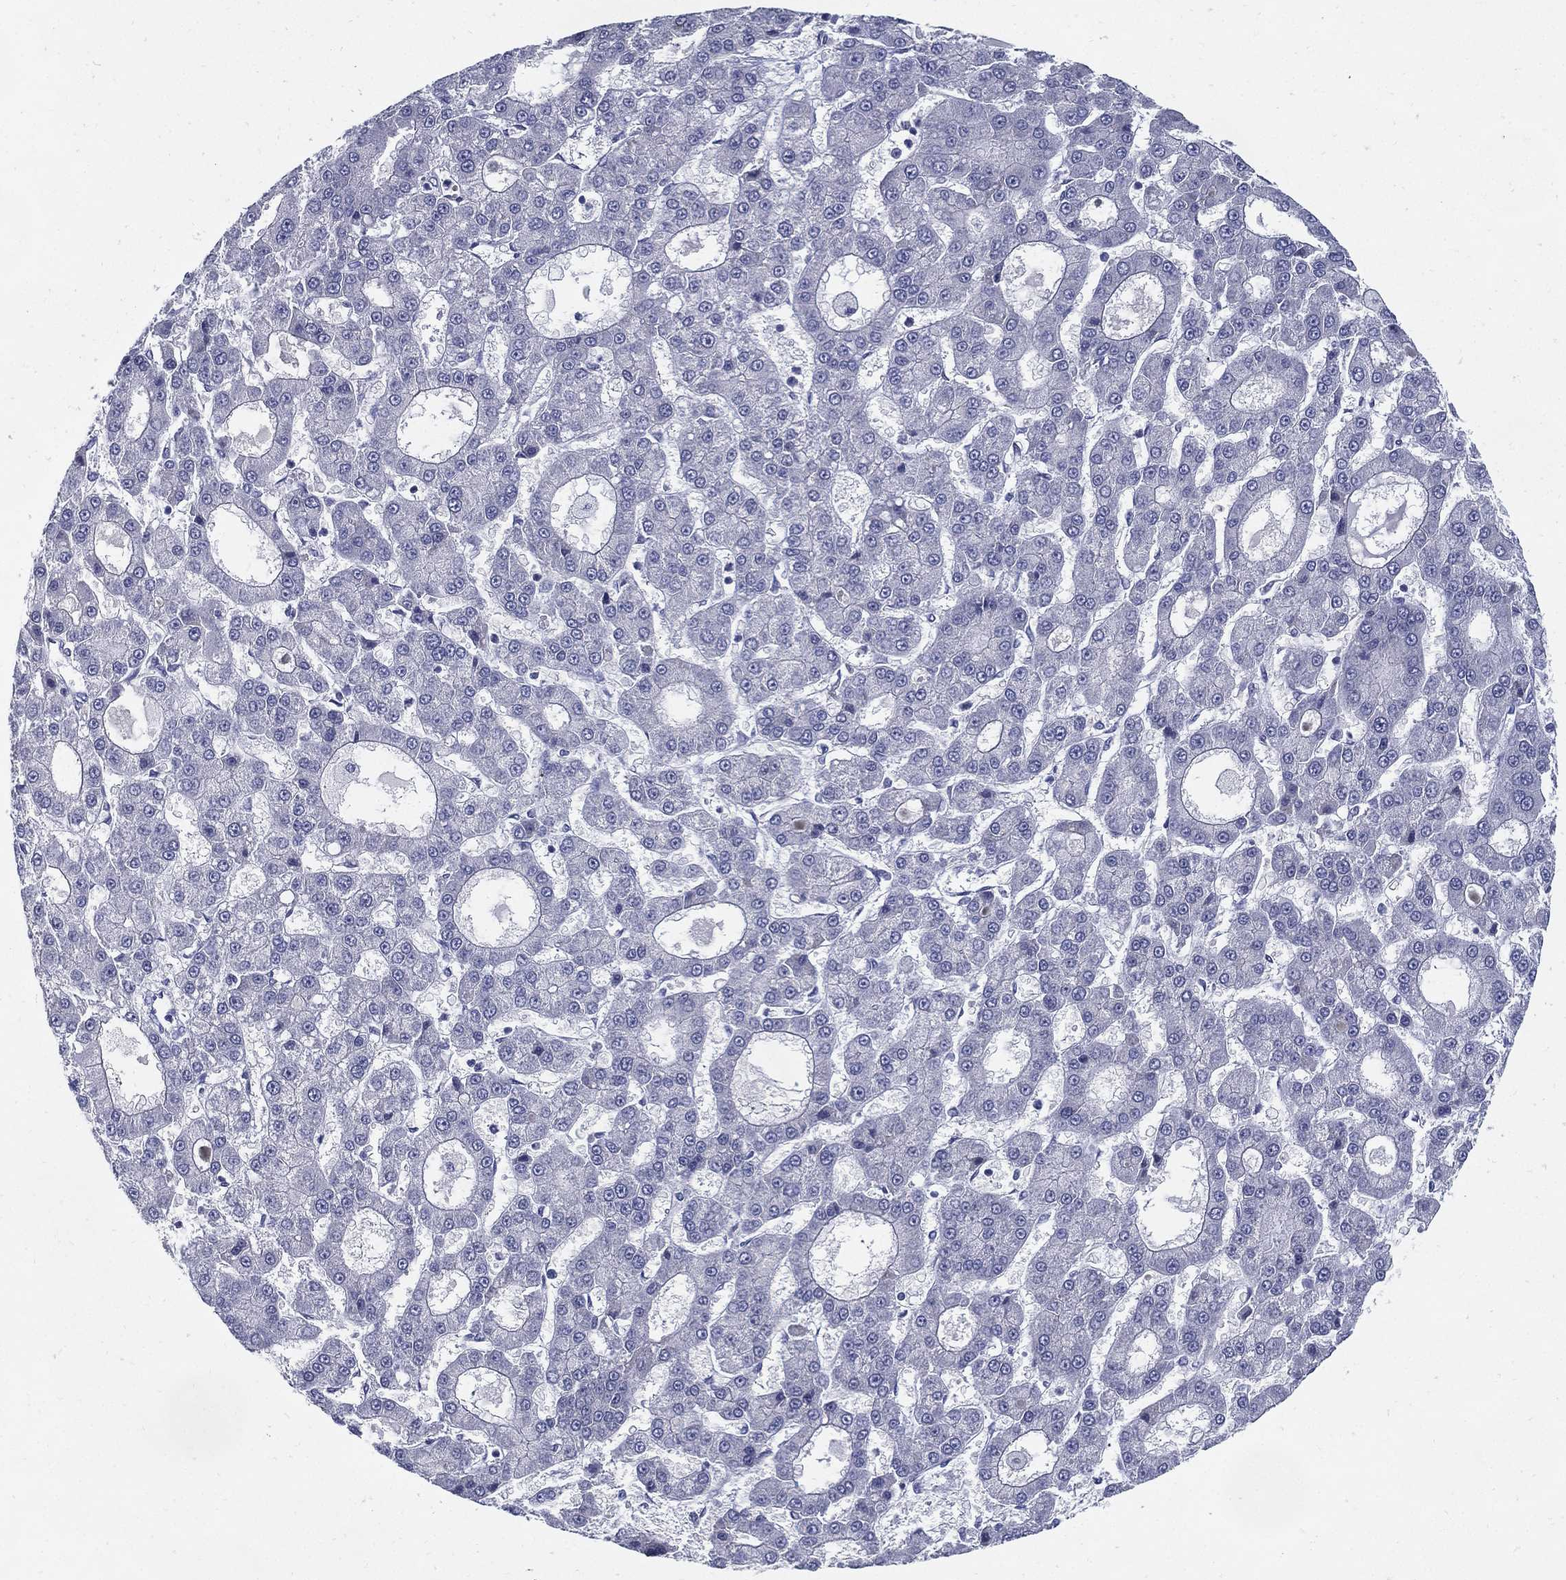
{"staining": {"intensity": "negative", "quantity": "none", "location": "none"}, "tissue": "liver cancer", "cell_type": "Tumor cells", "image_type": "cancer", "snomed": [{"axis": "morphology", "description": "Carcinoma, Hepatocellular, NOS"}, {"axis": "topography", "description": "Liver"}], "caption": "This micrograph is of liver hepatocellular carcinoma stained with IHC to label a protein in brown with the nuclei are counter-stained blue. There is no positivity in tumor cells.", "gene": "KIF2C", "patient": {"sex": "male", "age": 70}}